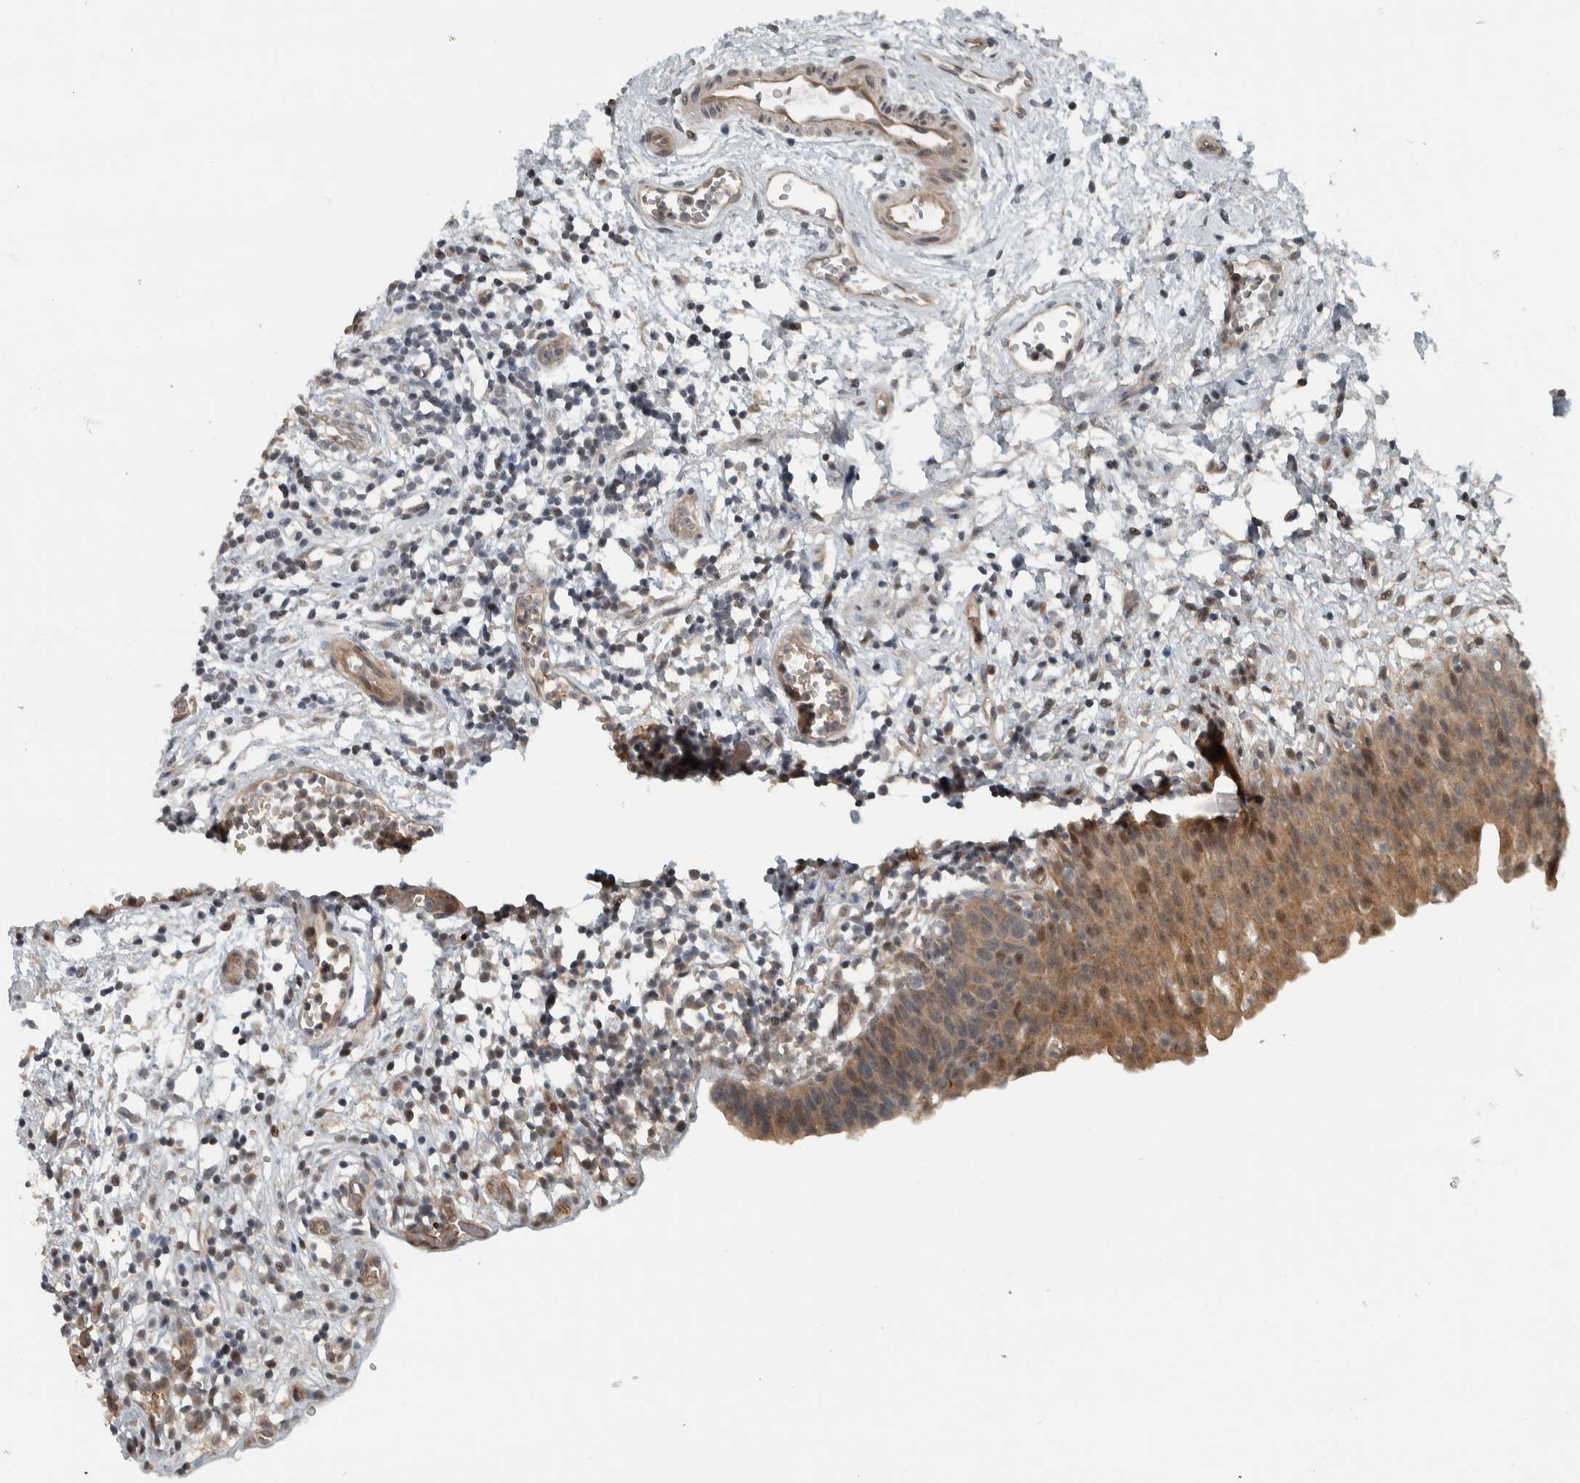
{"staining": {"intensity": "moderate", "quantity": ">75%", "location": "cytoplasmic/membranous,nuclear"}, "tissue": "urinary bladder", "cell_type": "Urothelial cells", "image_type": "normal", "snomed": [{"axis": "morphology", "description": "Normal tissue, NOS"}, {"axis": "topography", "description": "Urinary bladder"}], "caption": "Immunohistochemistry histopathology image of unremarkable human urinary bladder stained for a protein (brown), which demonstrates medium levels of moderate cytoplasmic/membranous,nuclear staining in approximately >75% of urothelial cells.", "gene": "NAPG", "patient": {"sex": "male", "age": 37}}